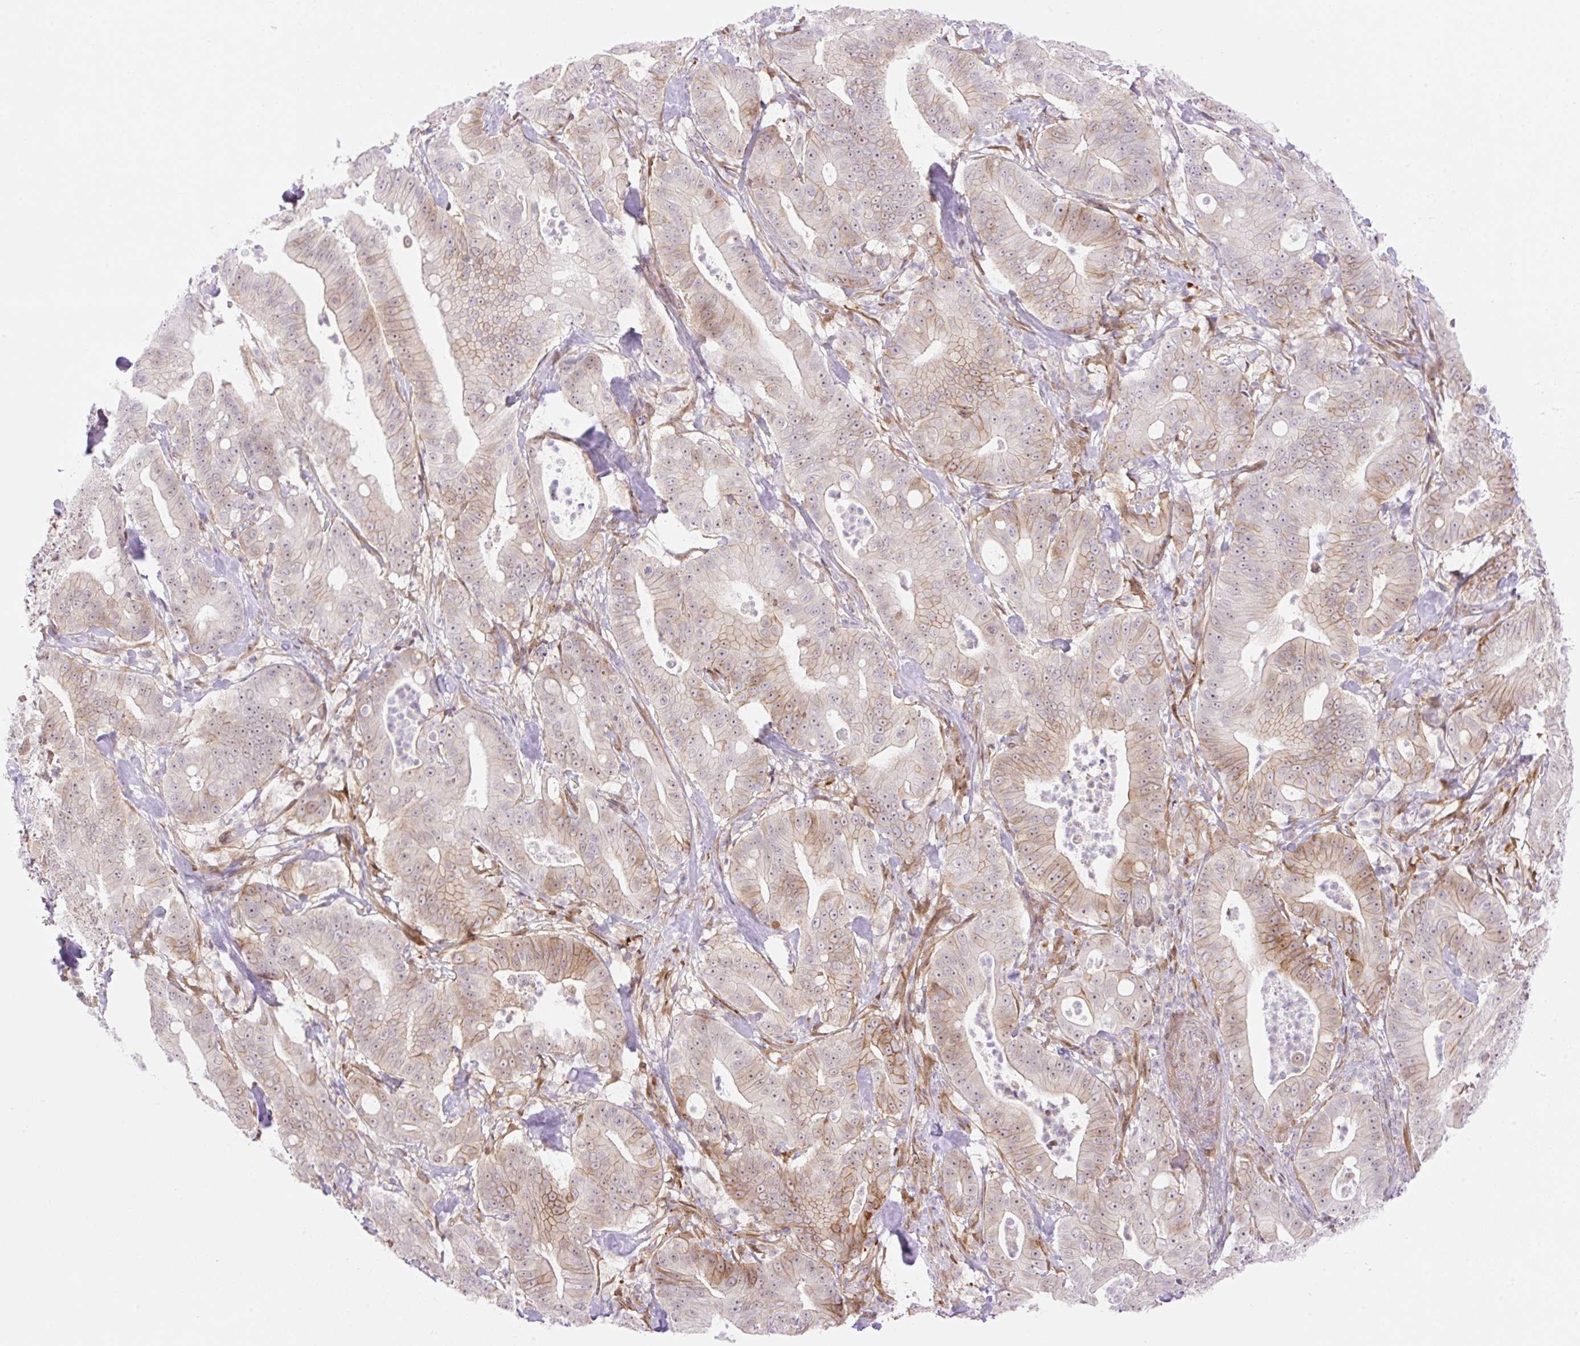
{"staining": {"intensity": "moderate", "quantity": "<25%", "location": "cytoplasmic/membranous,nuclear"}, "tissue": "pancreatic cancer", "cell_type": "Tumor cells", "image_type": "cancer", "snomed": [{"axis": "morphology", "description": "Adenocarcinoma, NOS"}, {"axis": "topography", "description": "Pancreas"}], "caption": "Pancreatic cancer stained for a protein exhibits moderate cytoplasmic/membranous and nuclear positivity in tumor cells. The protein of interest is stained brown, and the nuclei are stained in blue (DAB (3,3'-diaminobenzidine) IHC with brightfield microscopy, high magnification).", "gene": "ZFP41", "patient": {"sex": "male", "age": 71}}